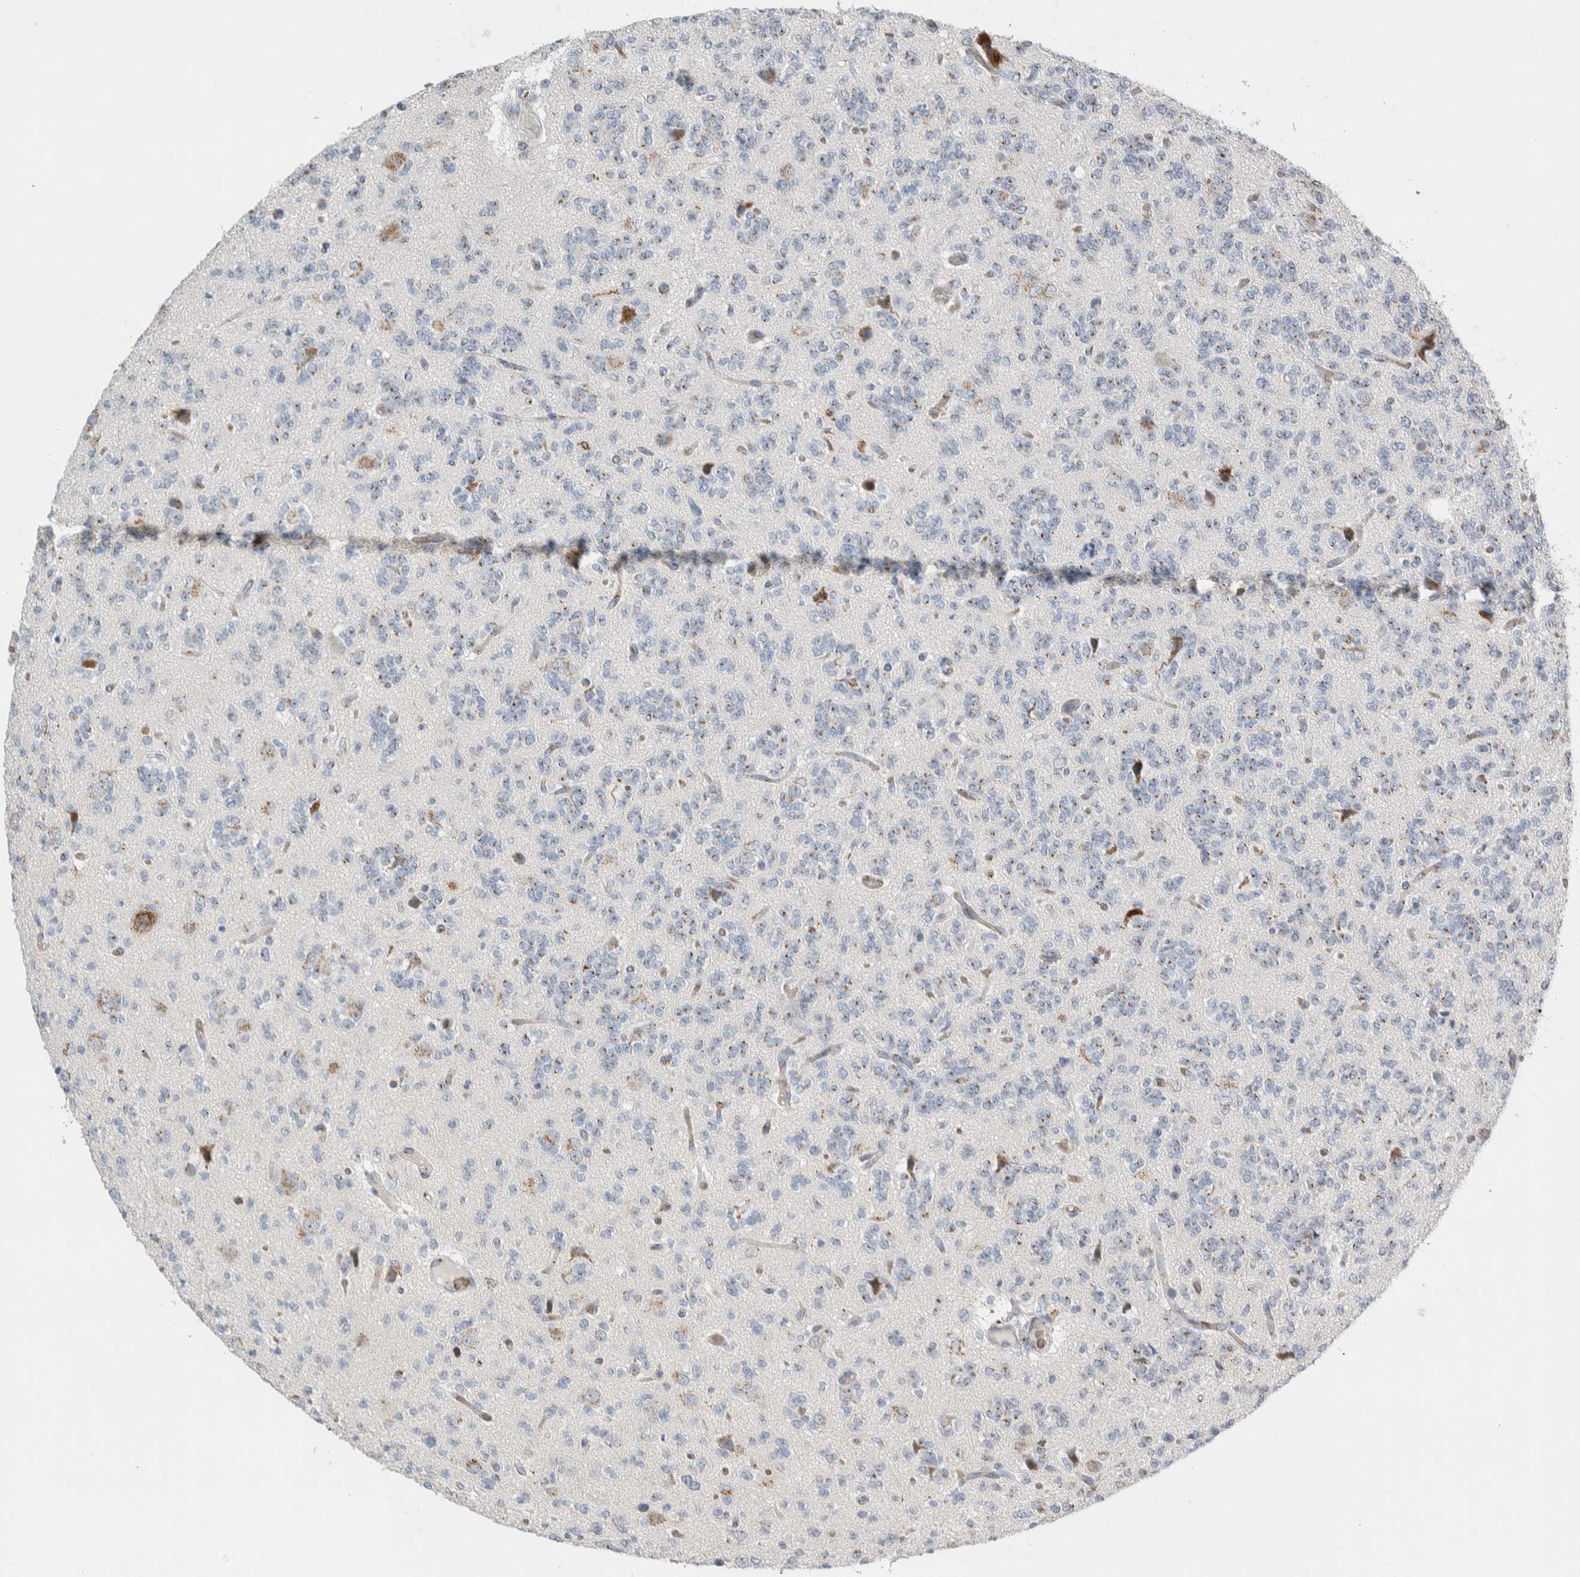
{"staining": {"intensity": "weak", "quantity": "25%-75%", "location": "cytoplasmic/membranous"}, "tissue": "glioma", "cell_type": "Tumor cells", "image_type": "cancer", "snomed": [{"axis": "morphology", "description": "Glioma, malignant, Low grade"}, {"axis": "topography", "description": "Brain"}], "caption": "This is an image of IHC staining of low-grade glioma (malignant), which shows weak positivity in the cytoplasmic/membranous of tumor cells.", "gene": "SLC38A10", "patient": {"sex": "male", "age": 38}}